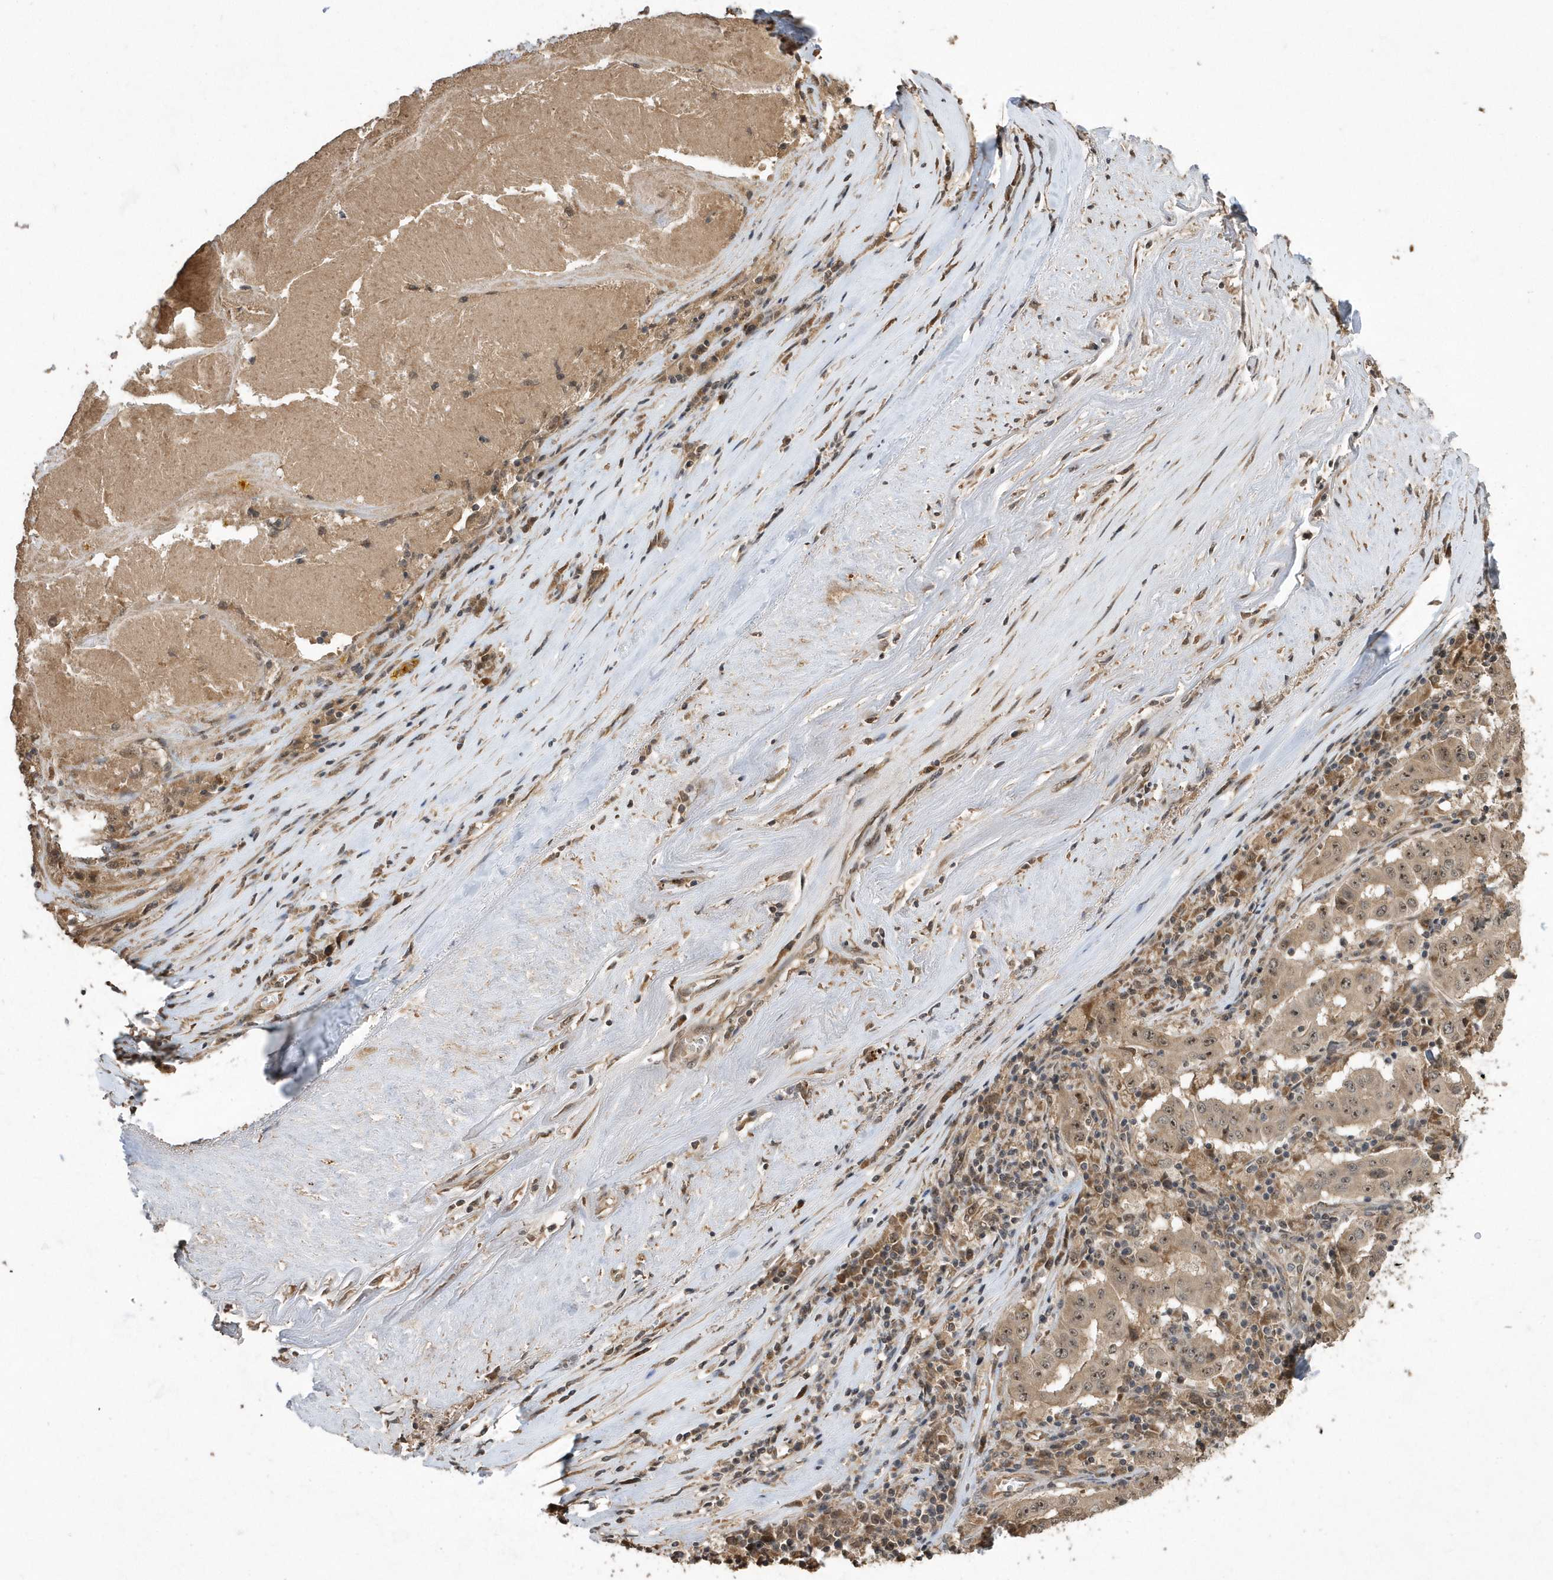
{"staining": {"intensity": "weak", "quantity": ">75%", "location": "cytoplasmic/membranous,nuclear"}, "tissue": "pancreatic cancer", "cell_type": "Tumor cells", "image_type": "cancer", "snomed": [{"axis": "morphology", "description": "Adenocarcinoma, NOS"}, {"axis": "topography", "description": "Pancreas"}], "caption": "Pancreatic cancer (adenocarcinoma) stained with a brown dye reveals weak cytoplasmic/membranous and nuclear positive expression in about >75% of tumor cells.", "gene": "WASHC5", "patient": {"sex": "male", "age": 63}}